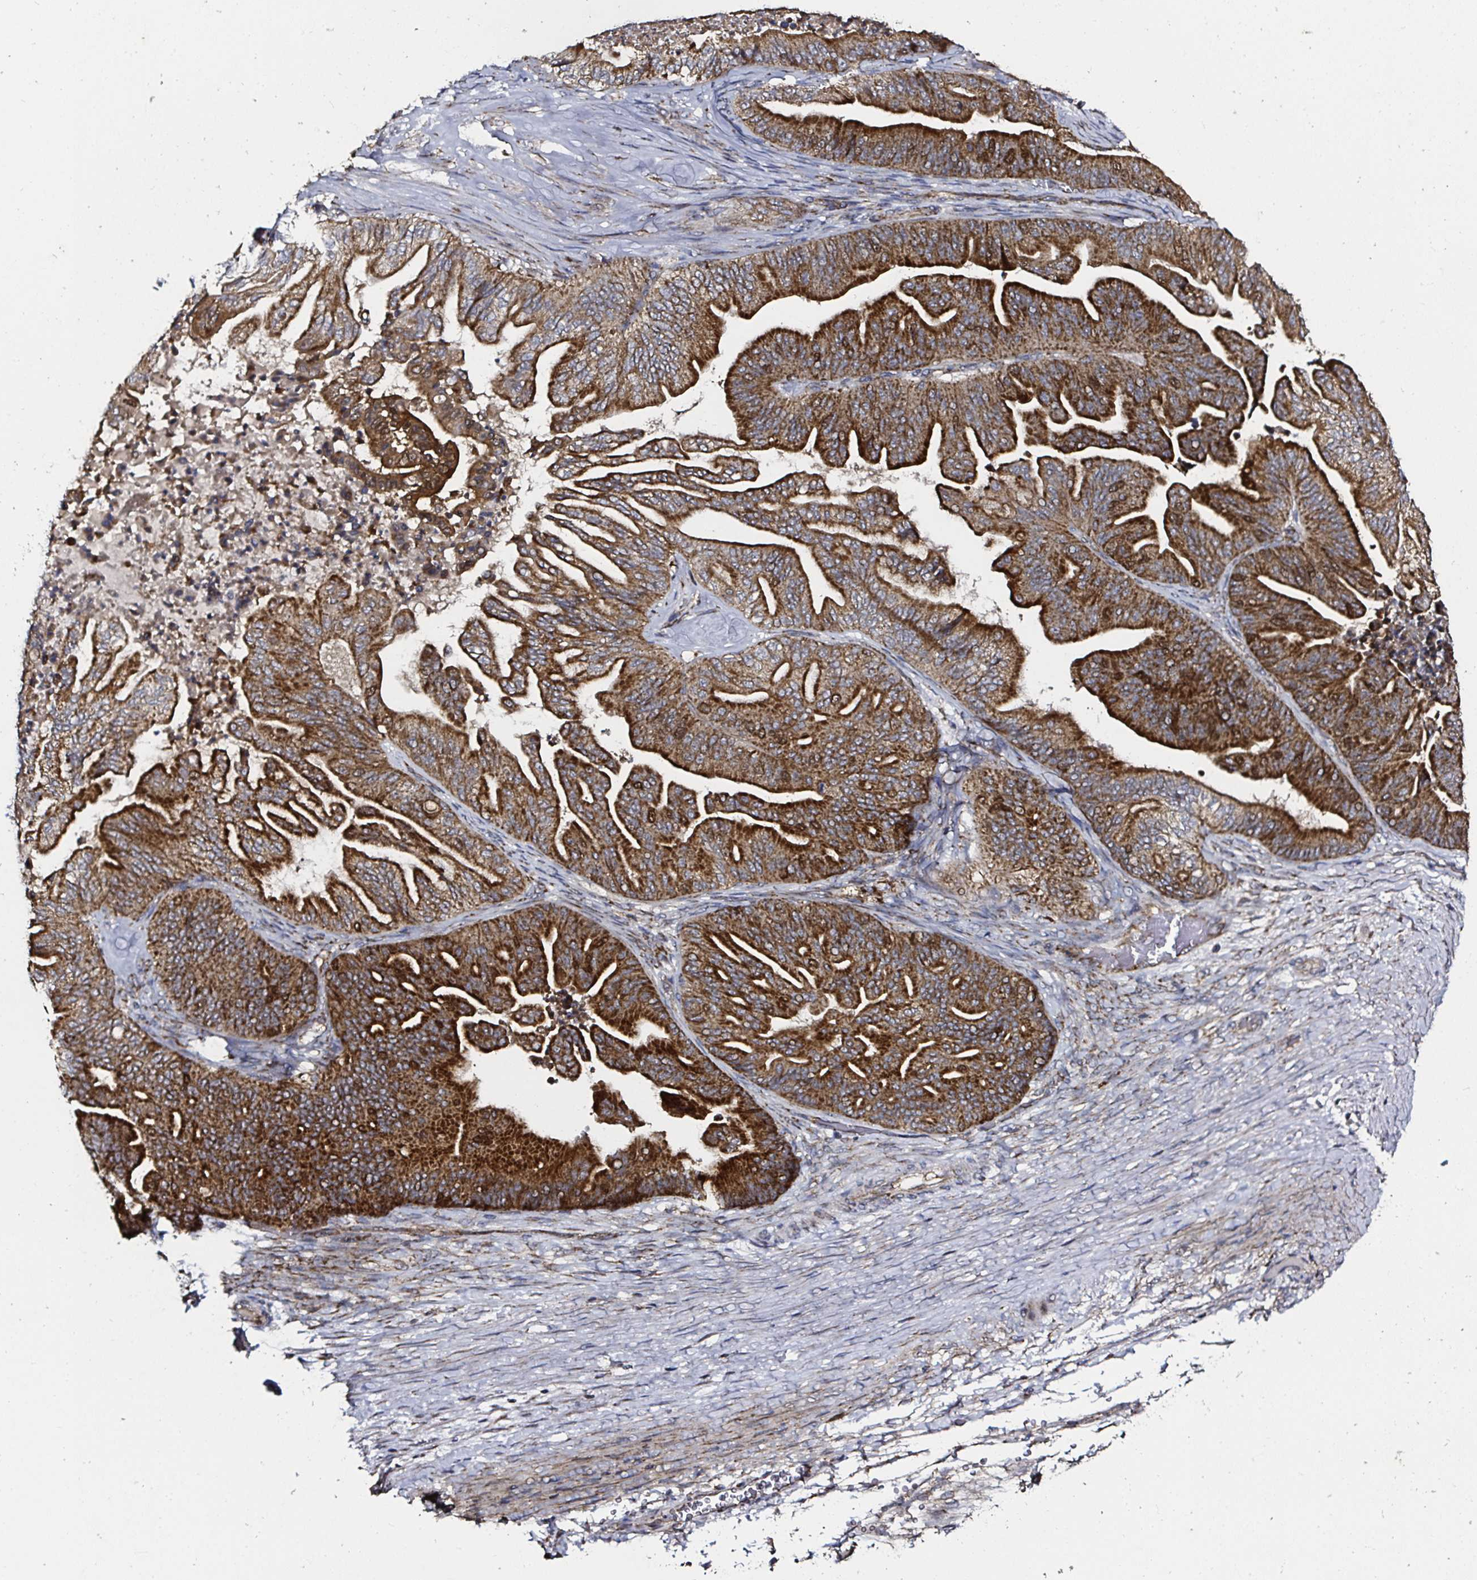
{"staining": {"intensity": "strong", "quantity": ">75%", "location": "cytoplasmic/membranous"}, "tissue": "ovarian cancer", "cell_type": "Tumor cells", "image_type": "cancer", "snomed": [{"axis": "morphology", "description": "Cystadenocarcinoma, mucinous, NOS"}, {"axis": "topography", "description": "Ovary"}], "caption": "Approximately >75% of tumor cells in ovarian cancer (mucinous cystadenocarcinoma) exhibit strong cytoplasmic/membranous protein staining as visualized by brown immunohistochemical staining.", "gene": "ATAD3B", "patient": {"sex": "female", "age": 67}}